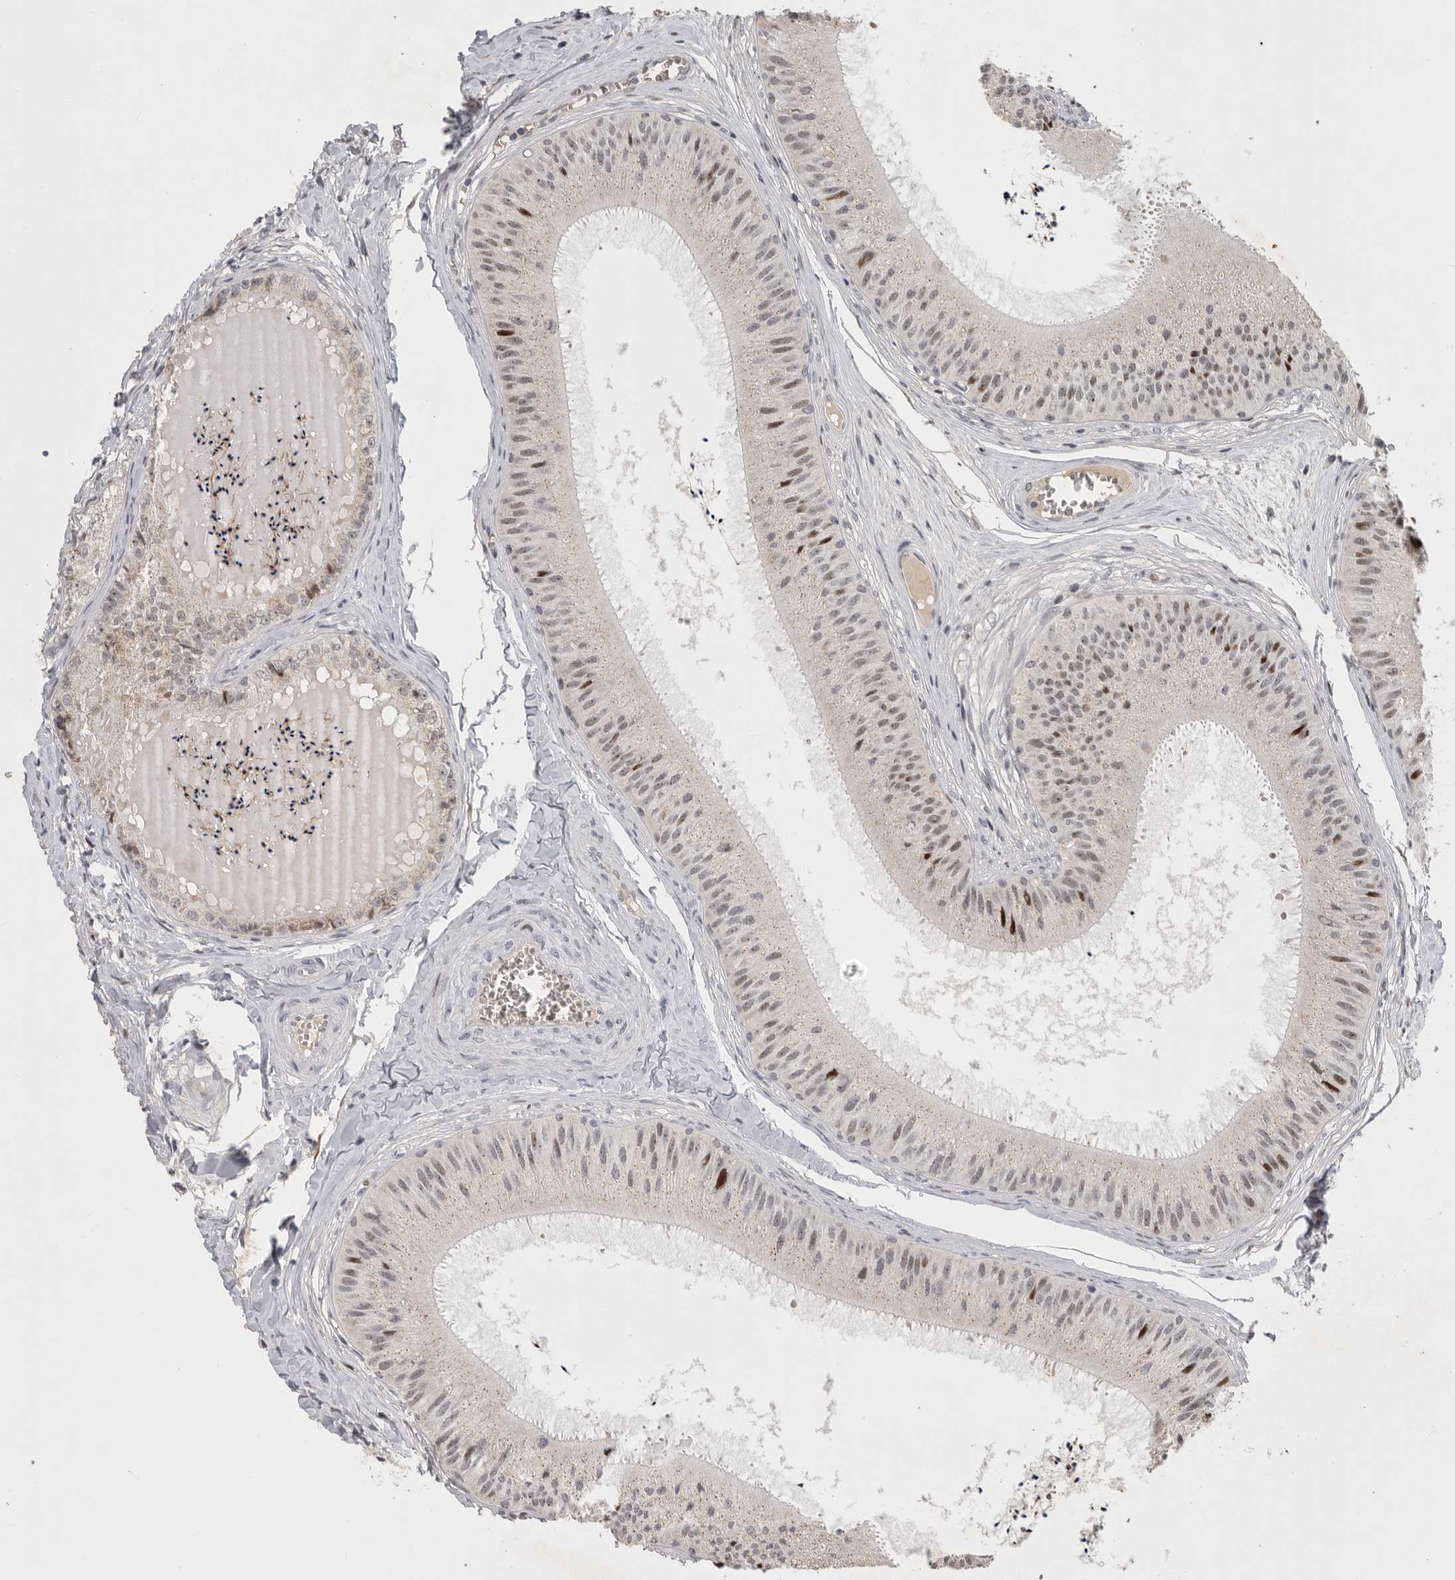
{"staining": {"intensity": "moderate", "quantity": "<25%", "location": "cytoplasmic/membranous,nuclear"}, "tissue": "epididymis", "cell_type": "Glandular cells", "image_type": "normal", "snomed": [{"axis": "morphology", "description": "Normal tissue, NOS"}, {"axis": "topography", "description": "Epididymis"}], "caption": "Immunohistochemistry of normal human epididymis reveals low levels of moderate cytoplasmic/membranous,nuclear positivity in about <25% of glandular cells. The staining was performed using DAB to visualize the protein expression in brown, while the nuclei were stained in blue with hematoxylin (Magnification: 20x).", "gene": "PCMTD1", "patient": {"sex": "male", "age": 31}}